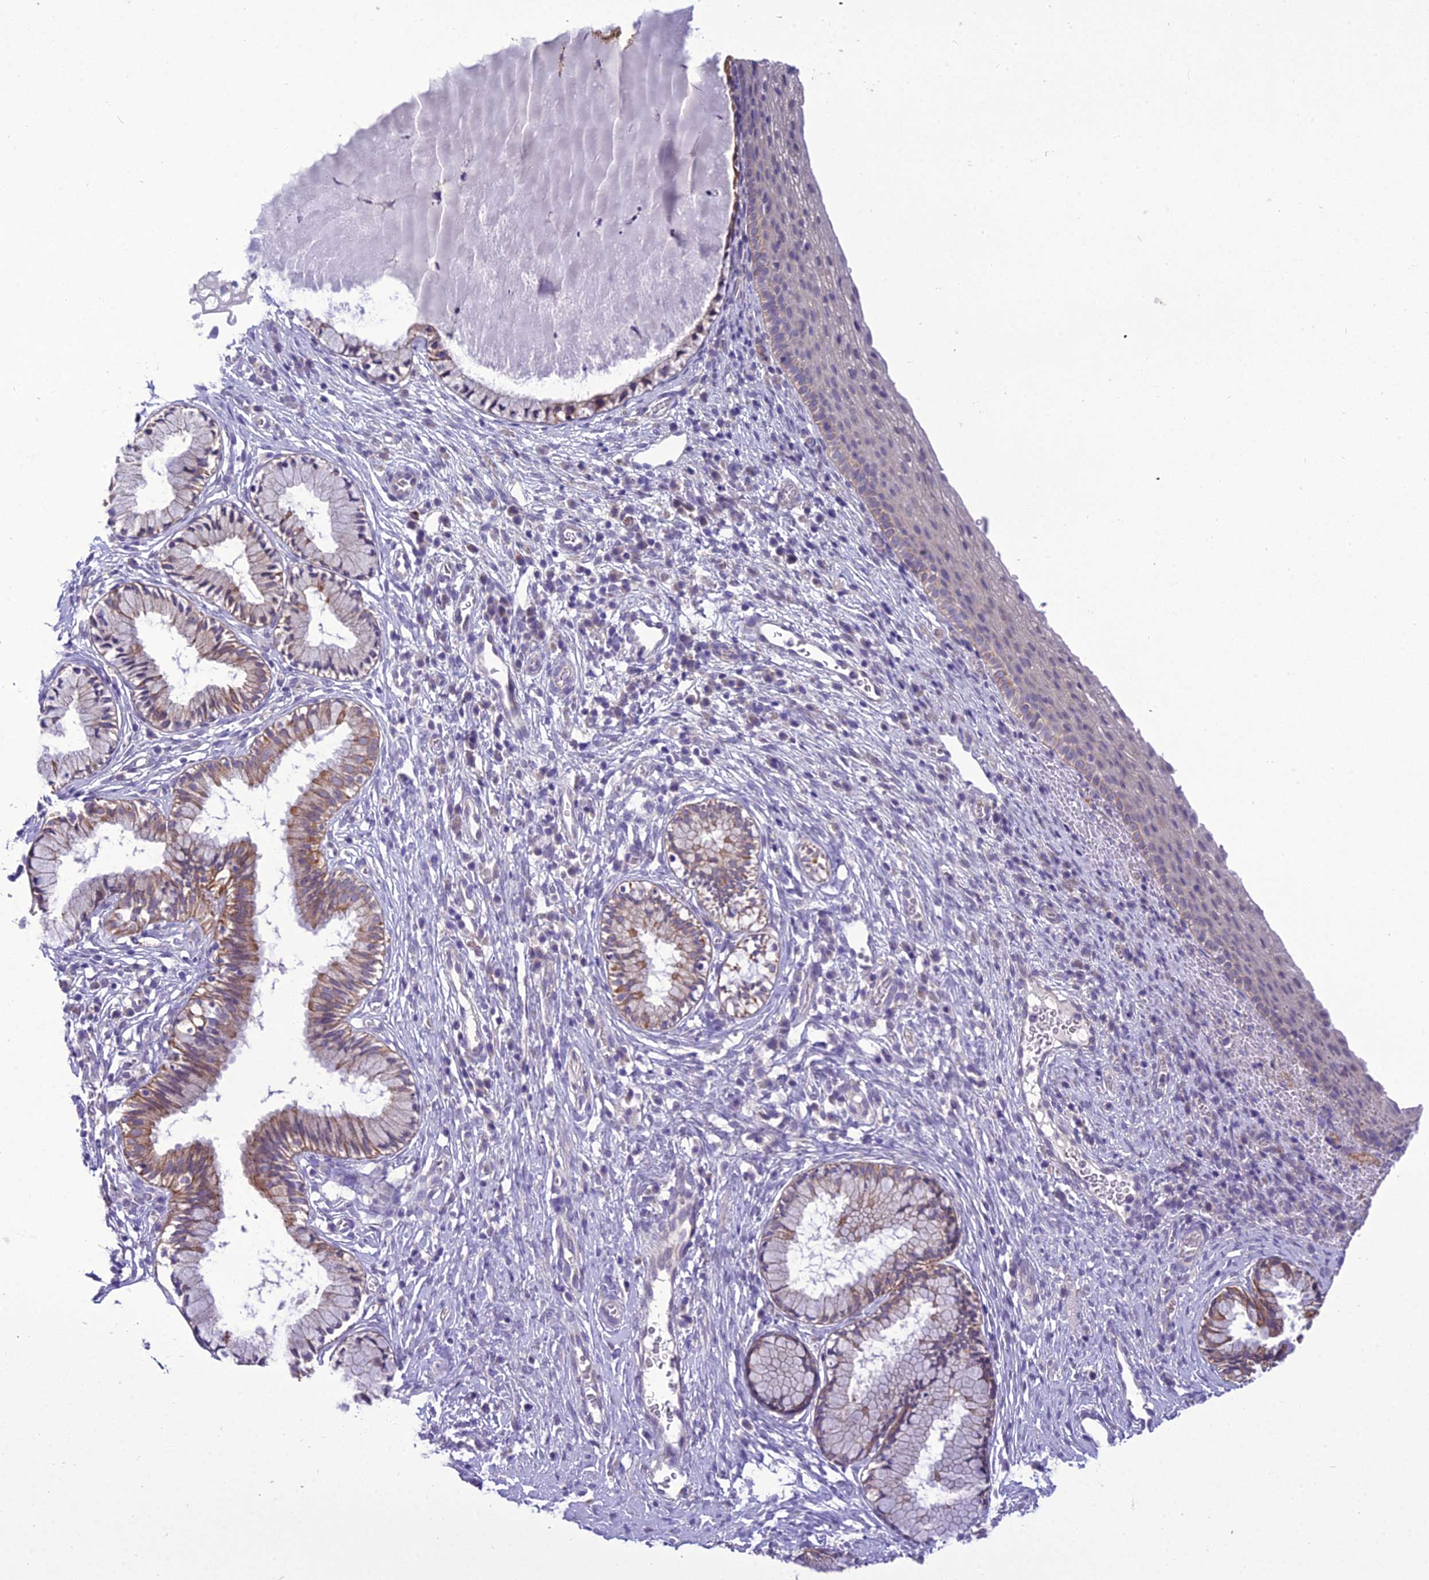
{"staining": {"intensity": "moderate", "quantity": "<25%", "location": "cytoplasmic/membranous"}, "tissue": "cervix", "cell_type": "Glandular cells", "image_type": "normal", "snomed": [{"axis": "morphology", "description": "Normal tissue, NOS"}, {"axis": "topography", "description": "Cervix"}], "caption": "IHC staining of unremarkable cervix, which displays low levels of moderate cytoplasmic/membranous positivity in approximately <25% of glandular cells indicating moderate cytoplasmic/membranous protein expression. The staining was performed using DAB (3,3'-diaminobenzidine) (brown) for protein detection and nuclei were counterstained in hematoxylin (blue).", "gene": "SCRT1", "patient": {"sex": "female", "age": 27}}